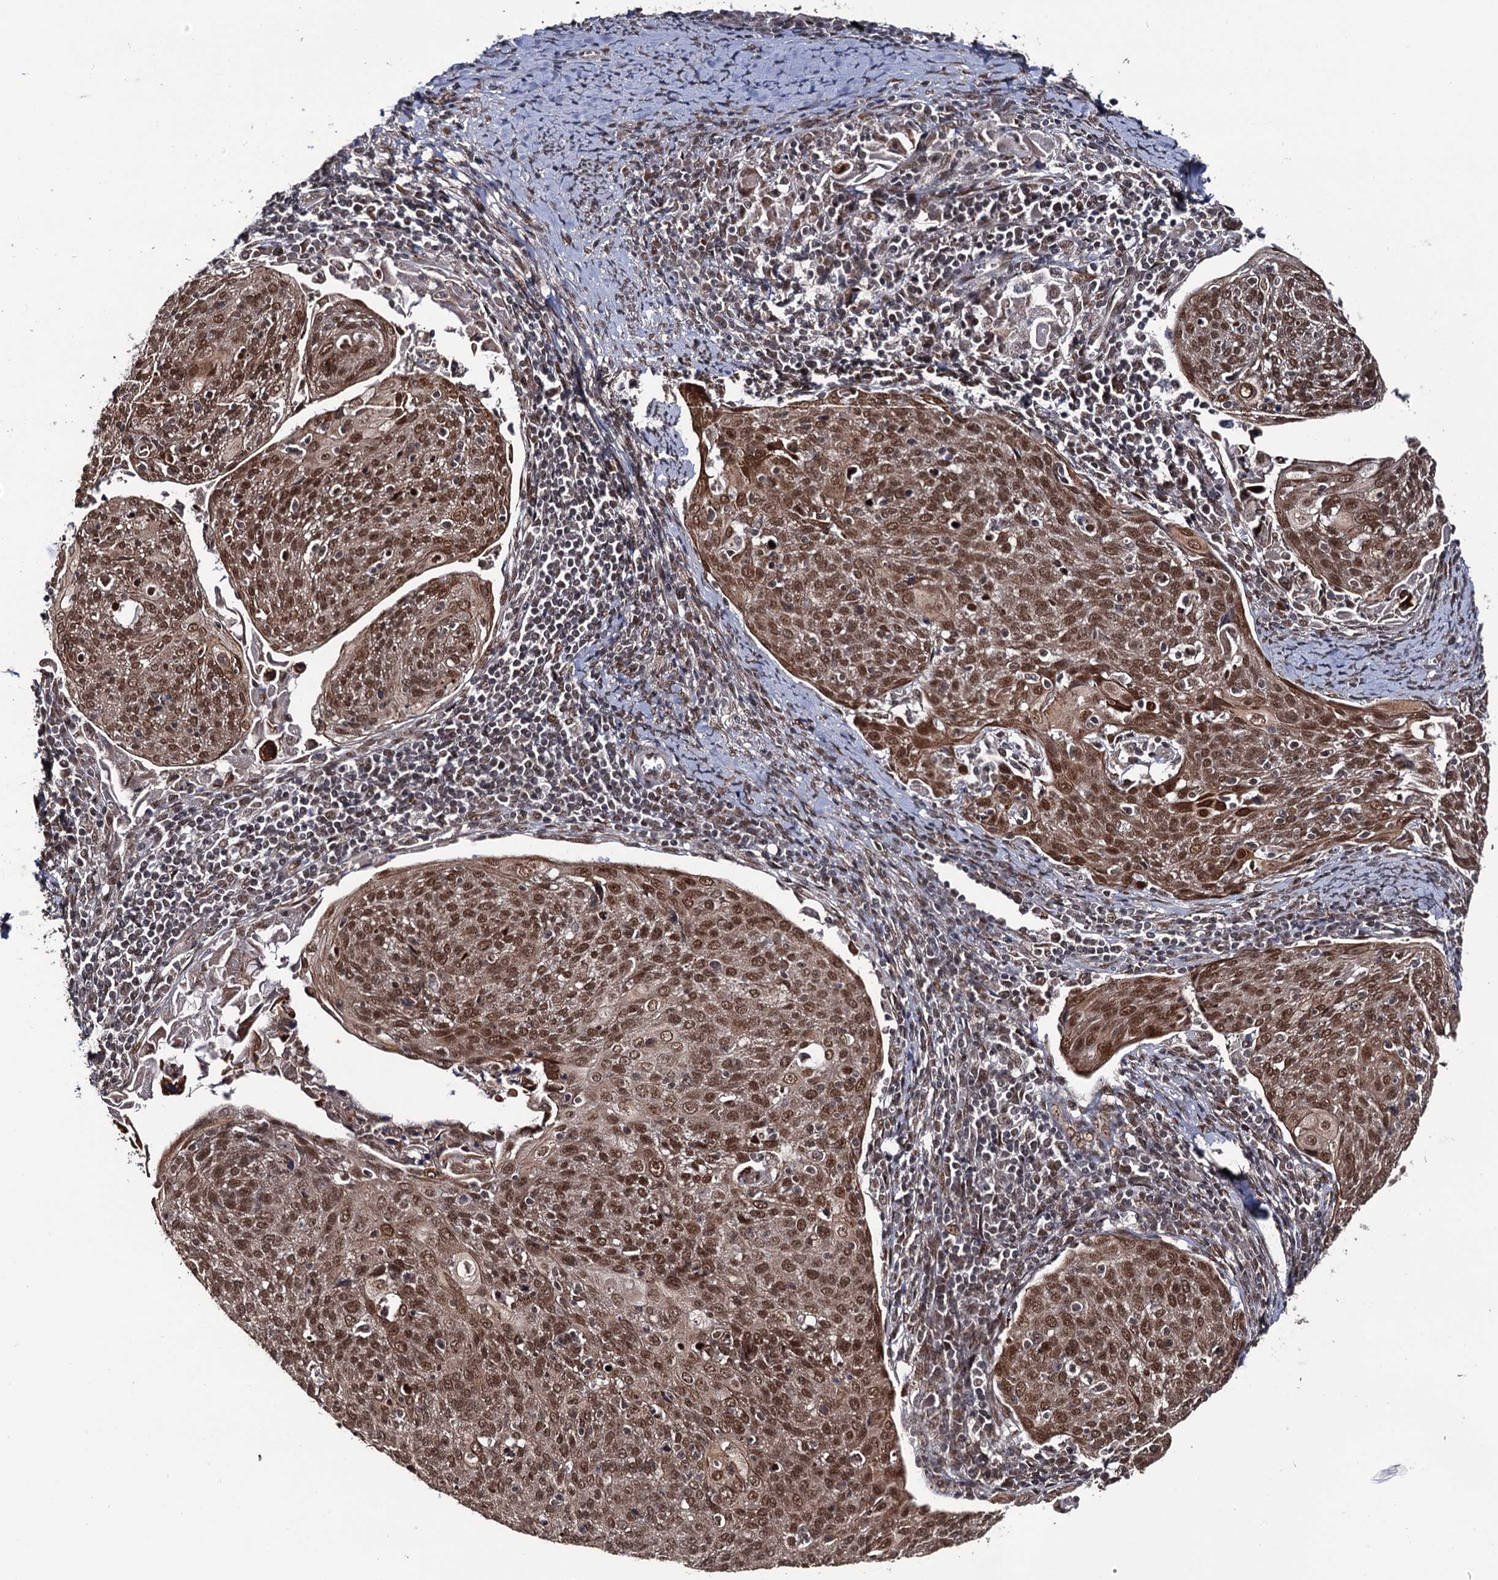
{"staining": {"intensity": "moderate", "quantity": ">75%", "location": "cytoplasmic/membranous,nuclear"}, "tissue": "cervical cancer", "cell_type": "Tumor cells", "image_type": "cancer", "snomed": [{"axis": "morphology", "description": "Squamous cell carcinoma, NOS"}, {"axis": "topography", "description": "Cervix"}], "caption": "A photomicrograph showing moderate cytoplasmic/membranous and nuclear expression in approximately >75% of tumor cells in cervical cancer, as visualized by brown immunohistochemical staining.", "gene": "LRRC63", "patient": {"sex": "female", "age": 67}}